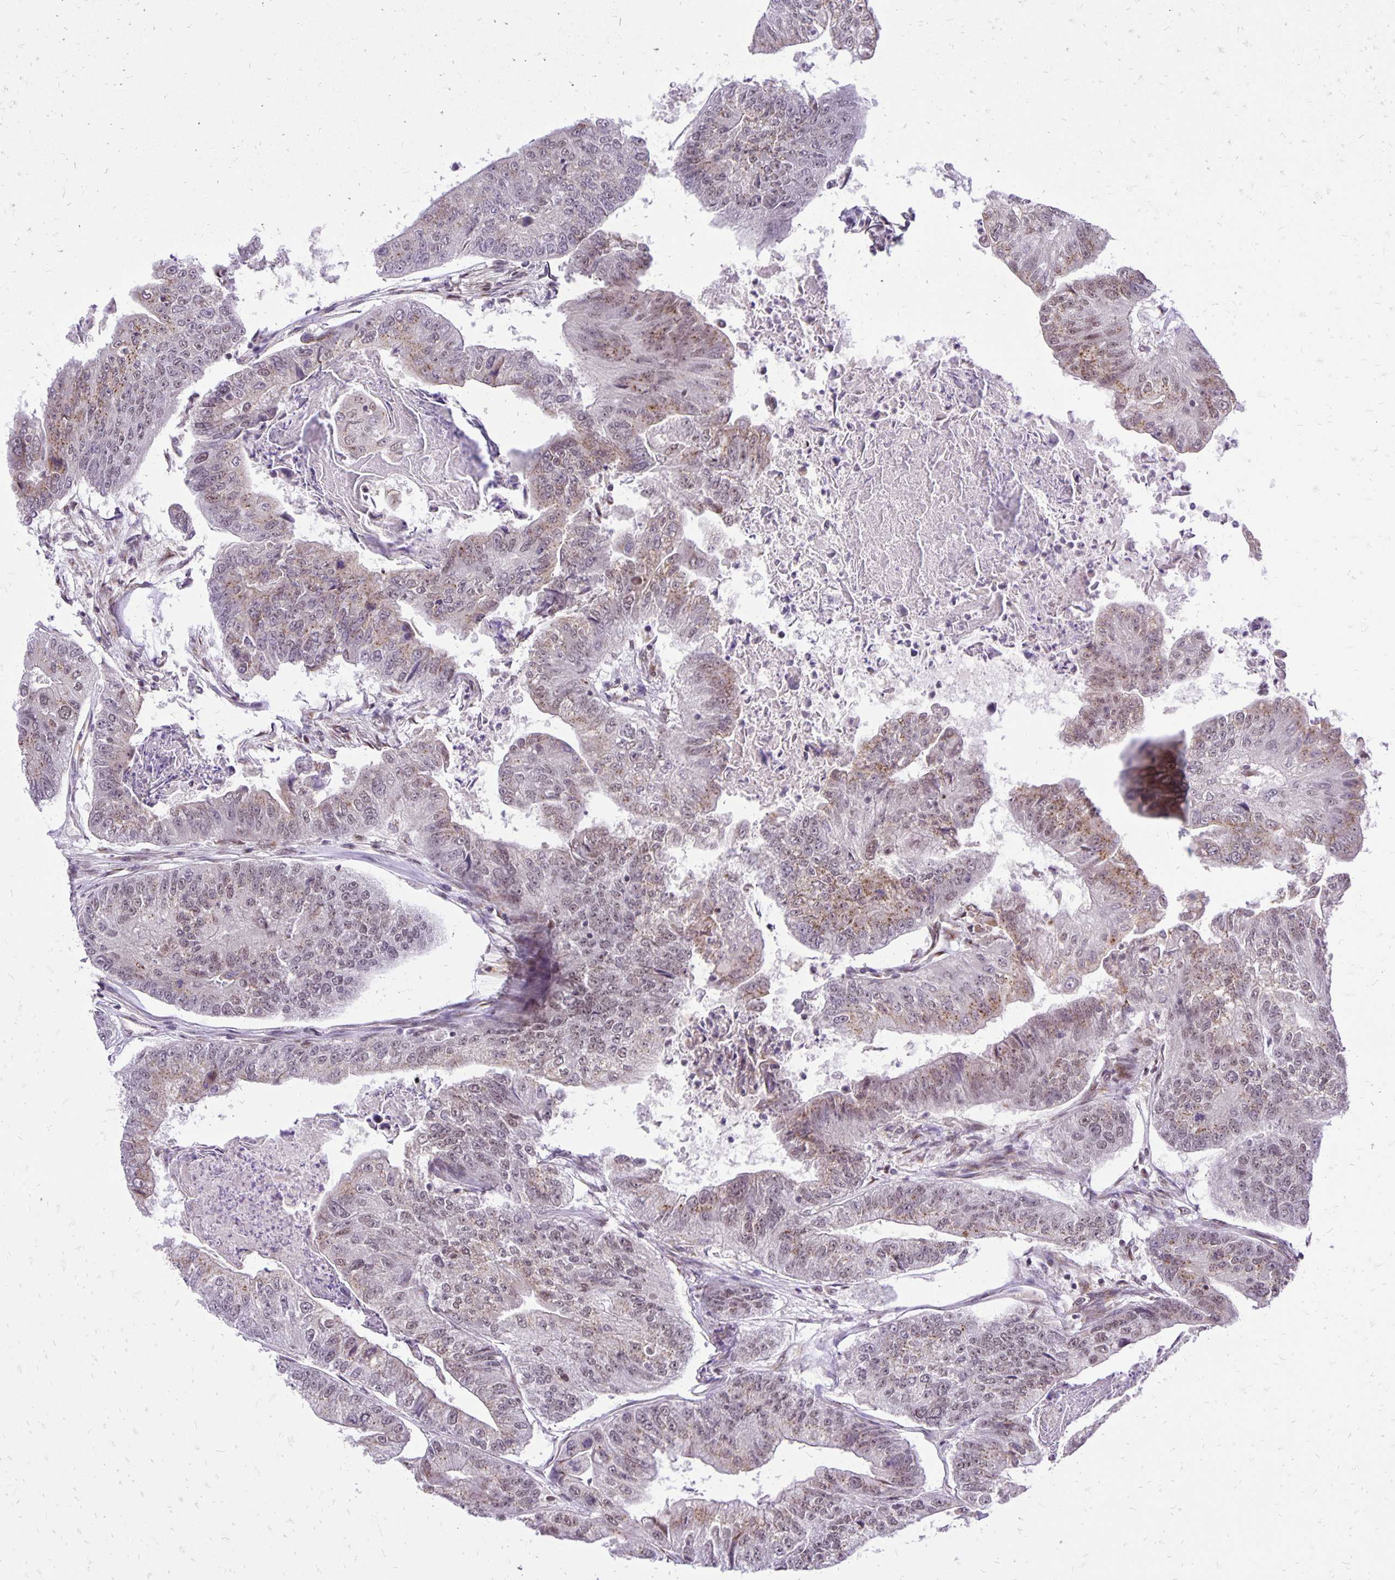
{"staining": {"intensity": "weak", "quantity": "25%-75%", "location": "cytoplasmic/membranous"}, "tissue": "colorectal cancer", "cell_type": "Tumor cells", "image_type": "cancer", "snomed": [{"axis": "morphology", "description": "Adenocarcinoma, NOS"}, {"axis": "topography", "description": "Colon"}], "caption": "Weak cytoplasmic/membranous positivity for a protein is appreciated in about 25%-75% of tumor cells of colorectal cancer (adenocarcinoma) using immunohistochemistry (IHC).", "gene": "GOLGA5", "patient": {"sex": "female", "age": 67}}